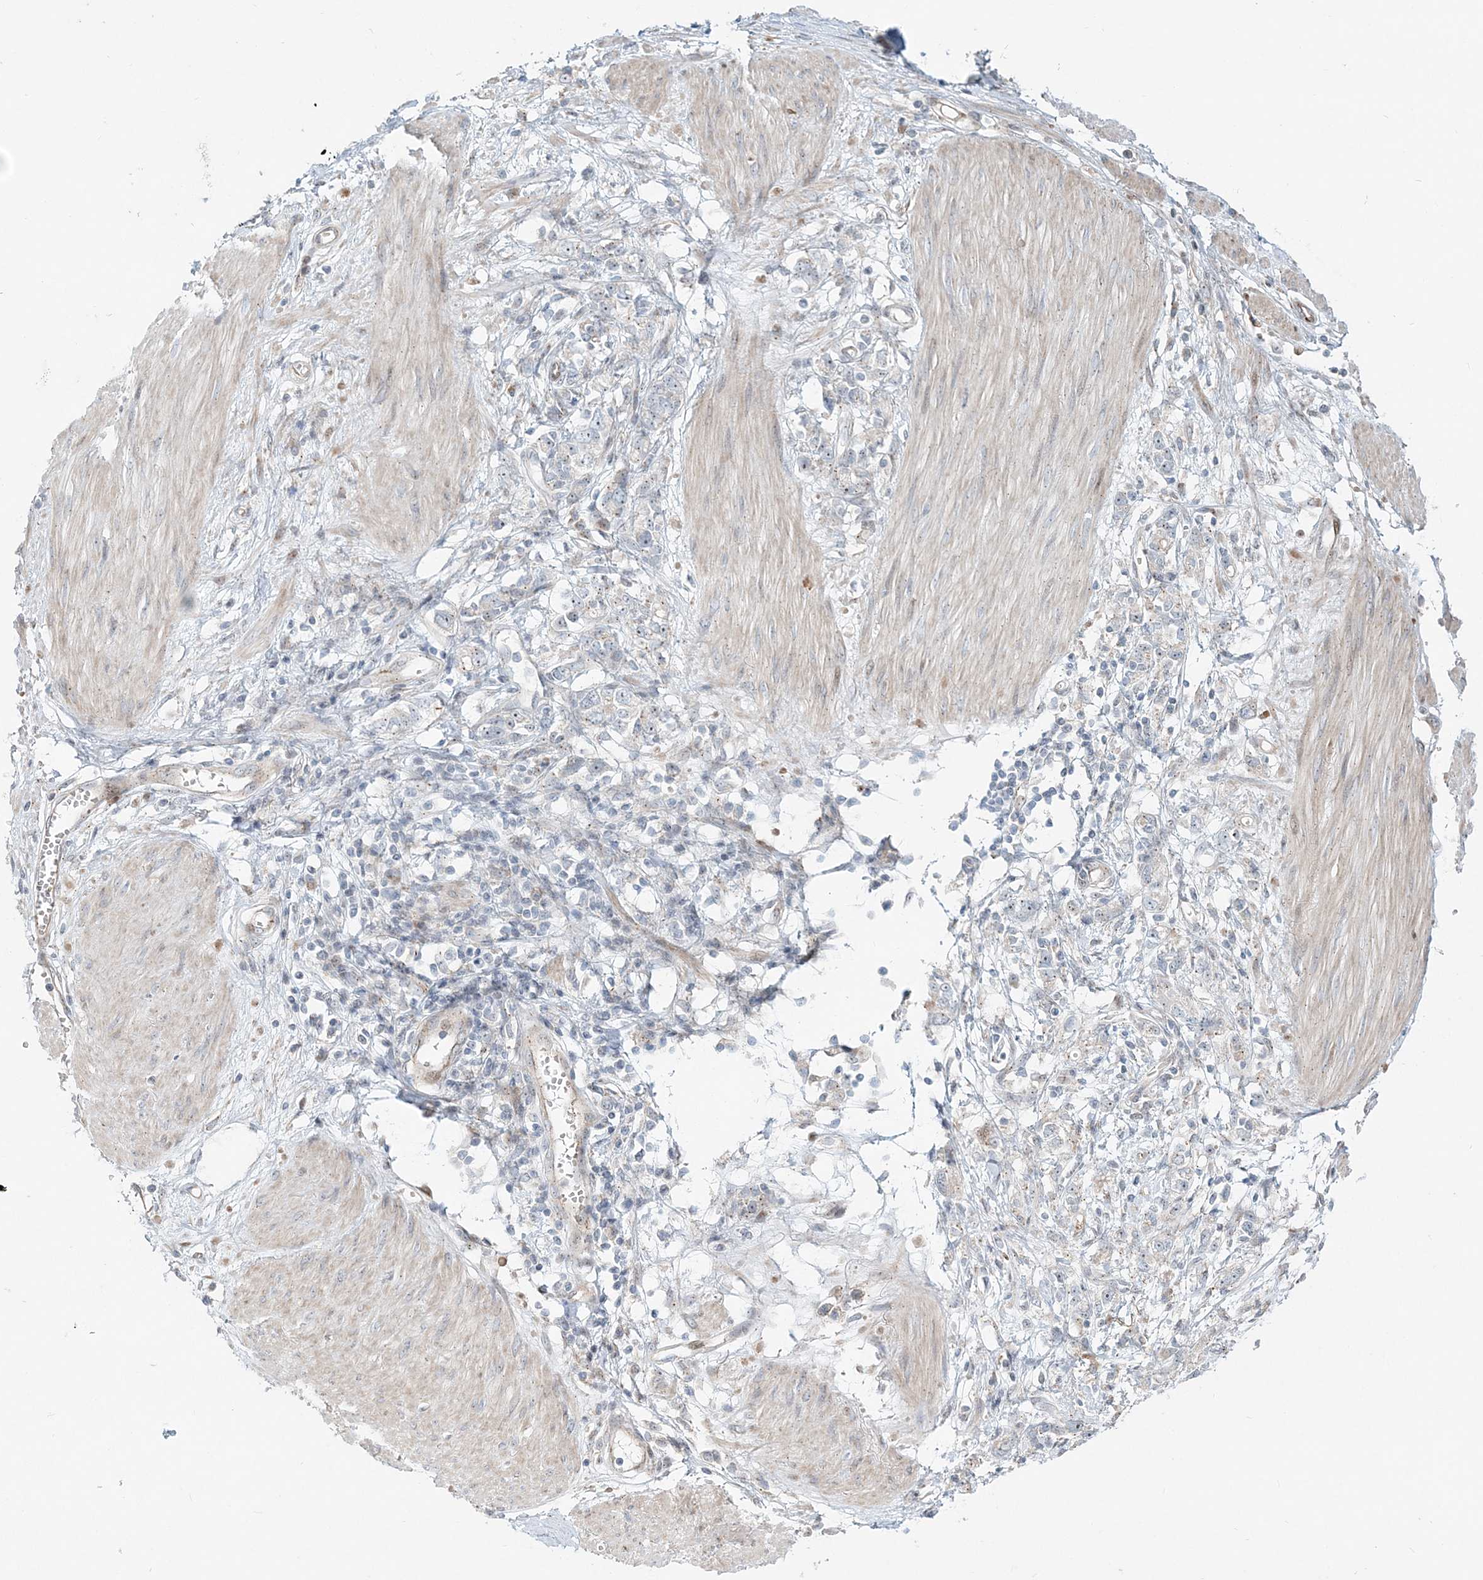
{"staining": {"intensity": "weak", "quantity": "25%-75%", "location": "nuclear"}, "tissue": "stomach cancer", "cell_type": "Tumor cells", "image_type": "cancer", "snomed": [{"axis": "morphology", "description": "Adenocarcinoma, NOS"}, {"axis": "topography", "description": "Stomach"}], "caption": "Protein staining of stomach cancer tissue displays weak nuclear positivity in about 25%-75% of tumor cells.", "gene": "CXXC5", "patient": {"sex": "female", "age": 76}}